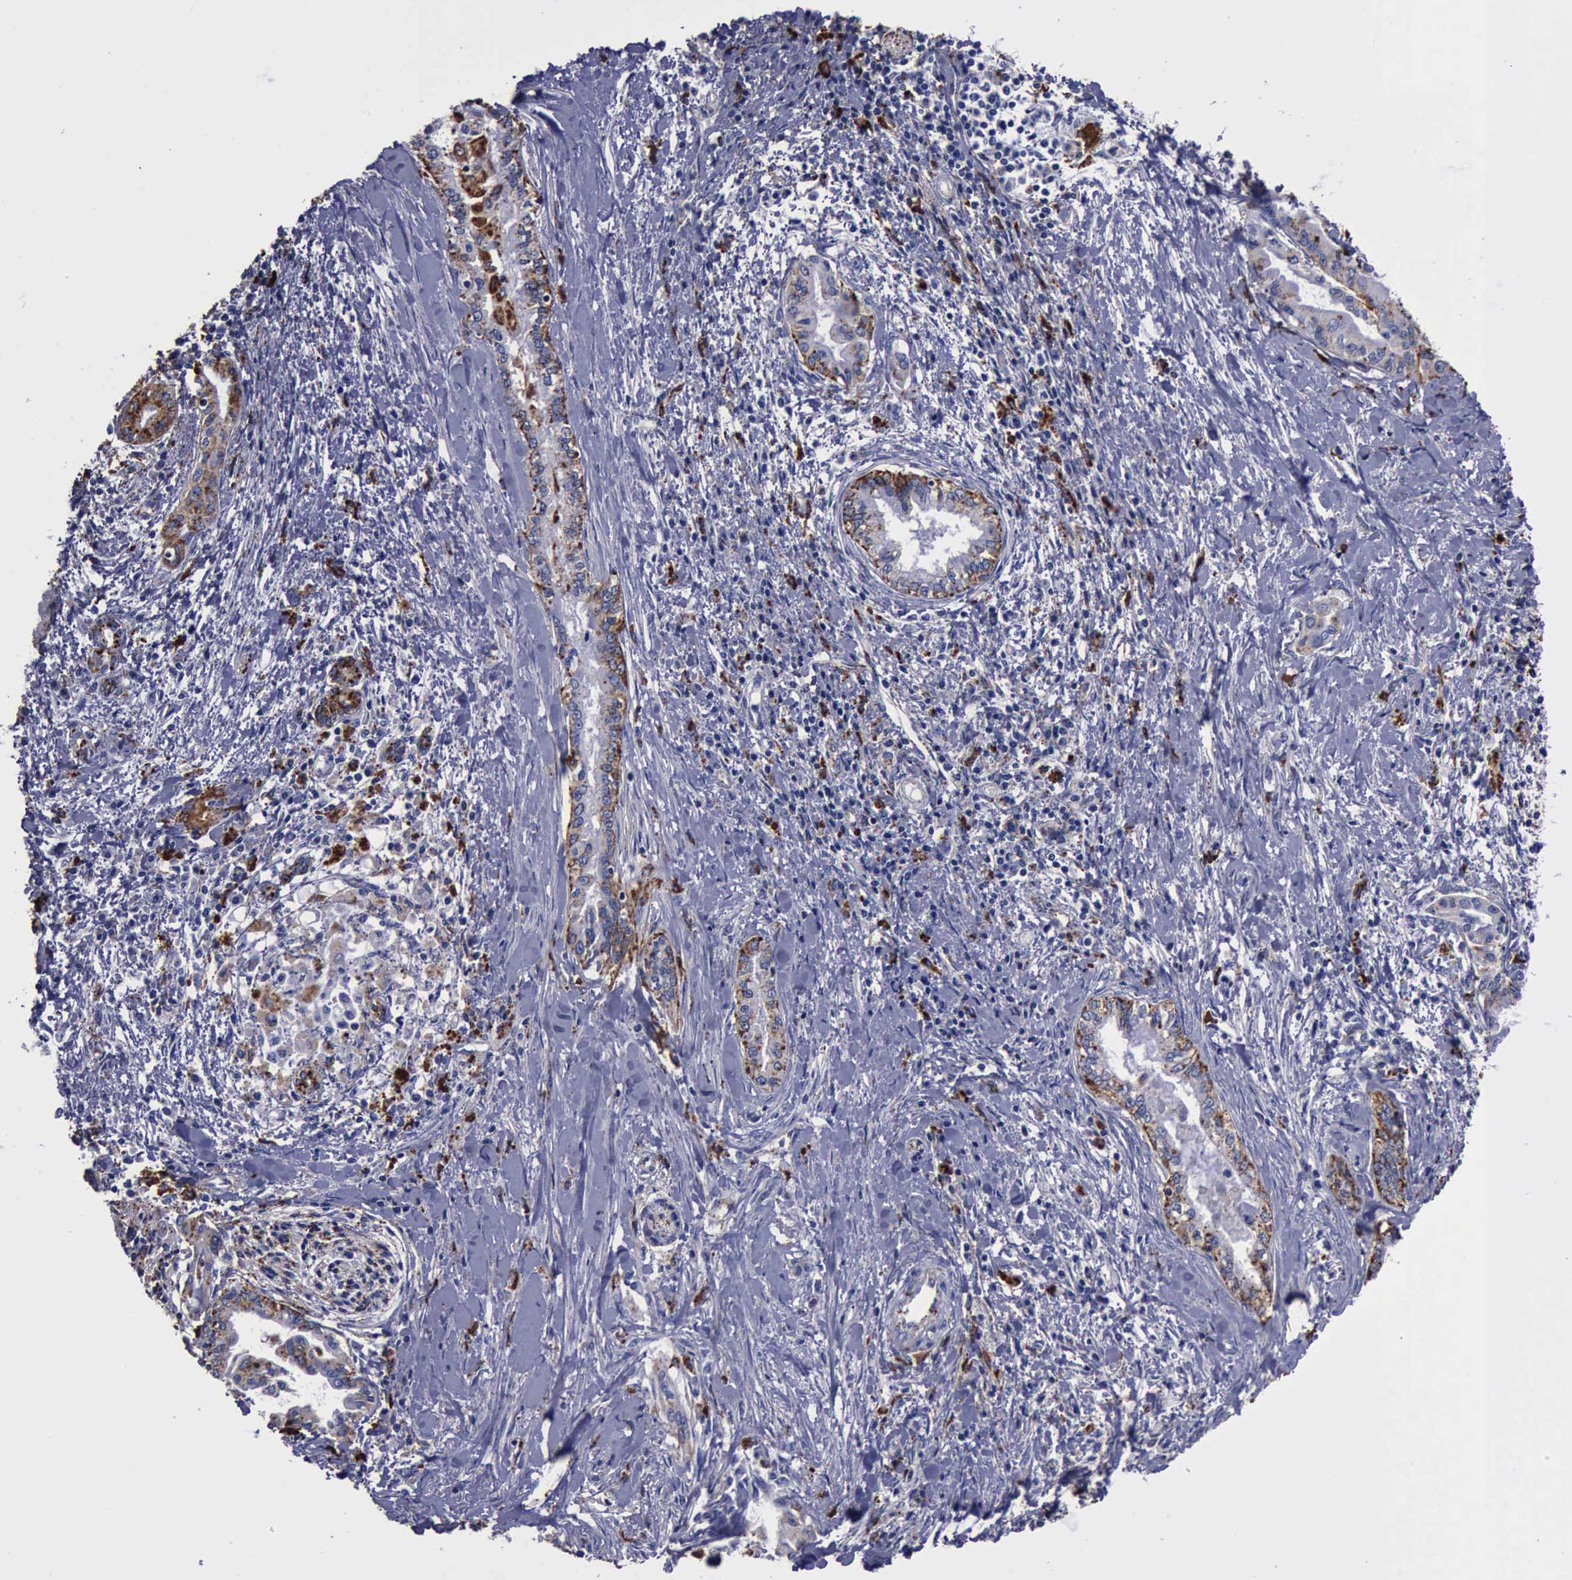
{"staining": {"intensity": "moderate", "quantity": "25%-75%", "location": "cytoplasmic/membranous"}, "tissue": "pancreatic cancer", "cell_type": "Tumor cells", "image_type": "cancer", "snomed": [{"axis": "morphology", "description": "Adenocarcinoma, NOS"}, {"axis": "topography", "description": "Pancreas"}], "caption": "Tumor cells reveal medium levels of moderate cytoplasmic/membranous staining in approximately 25%-75% of cells in human pancreatic cancer (adenocarcinoma).", "gene": "CTSD", "patient": {"sex": "female", "age": 64}}